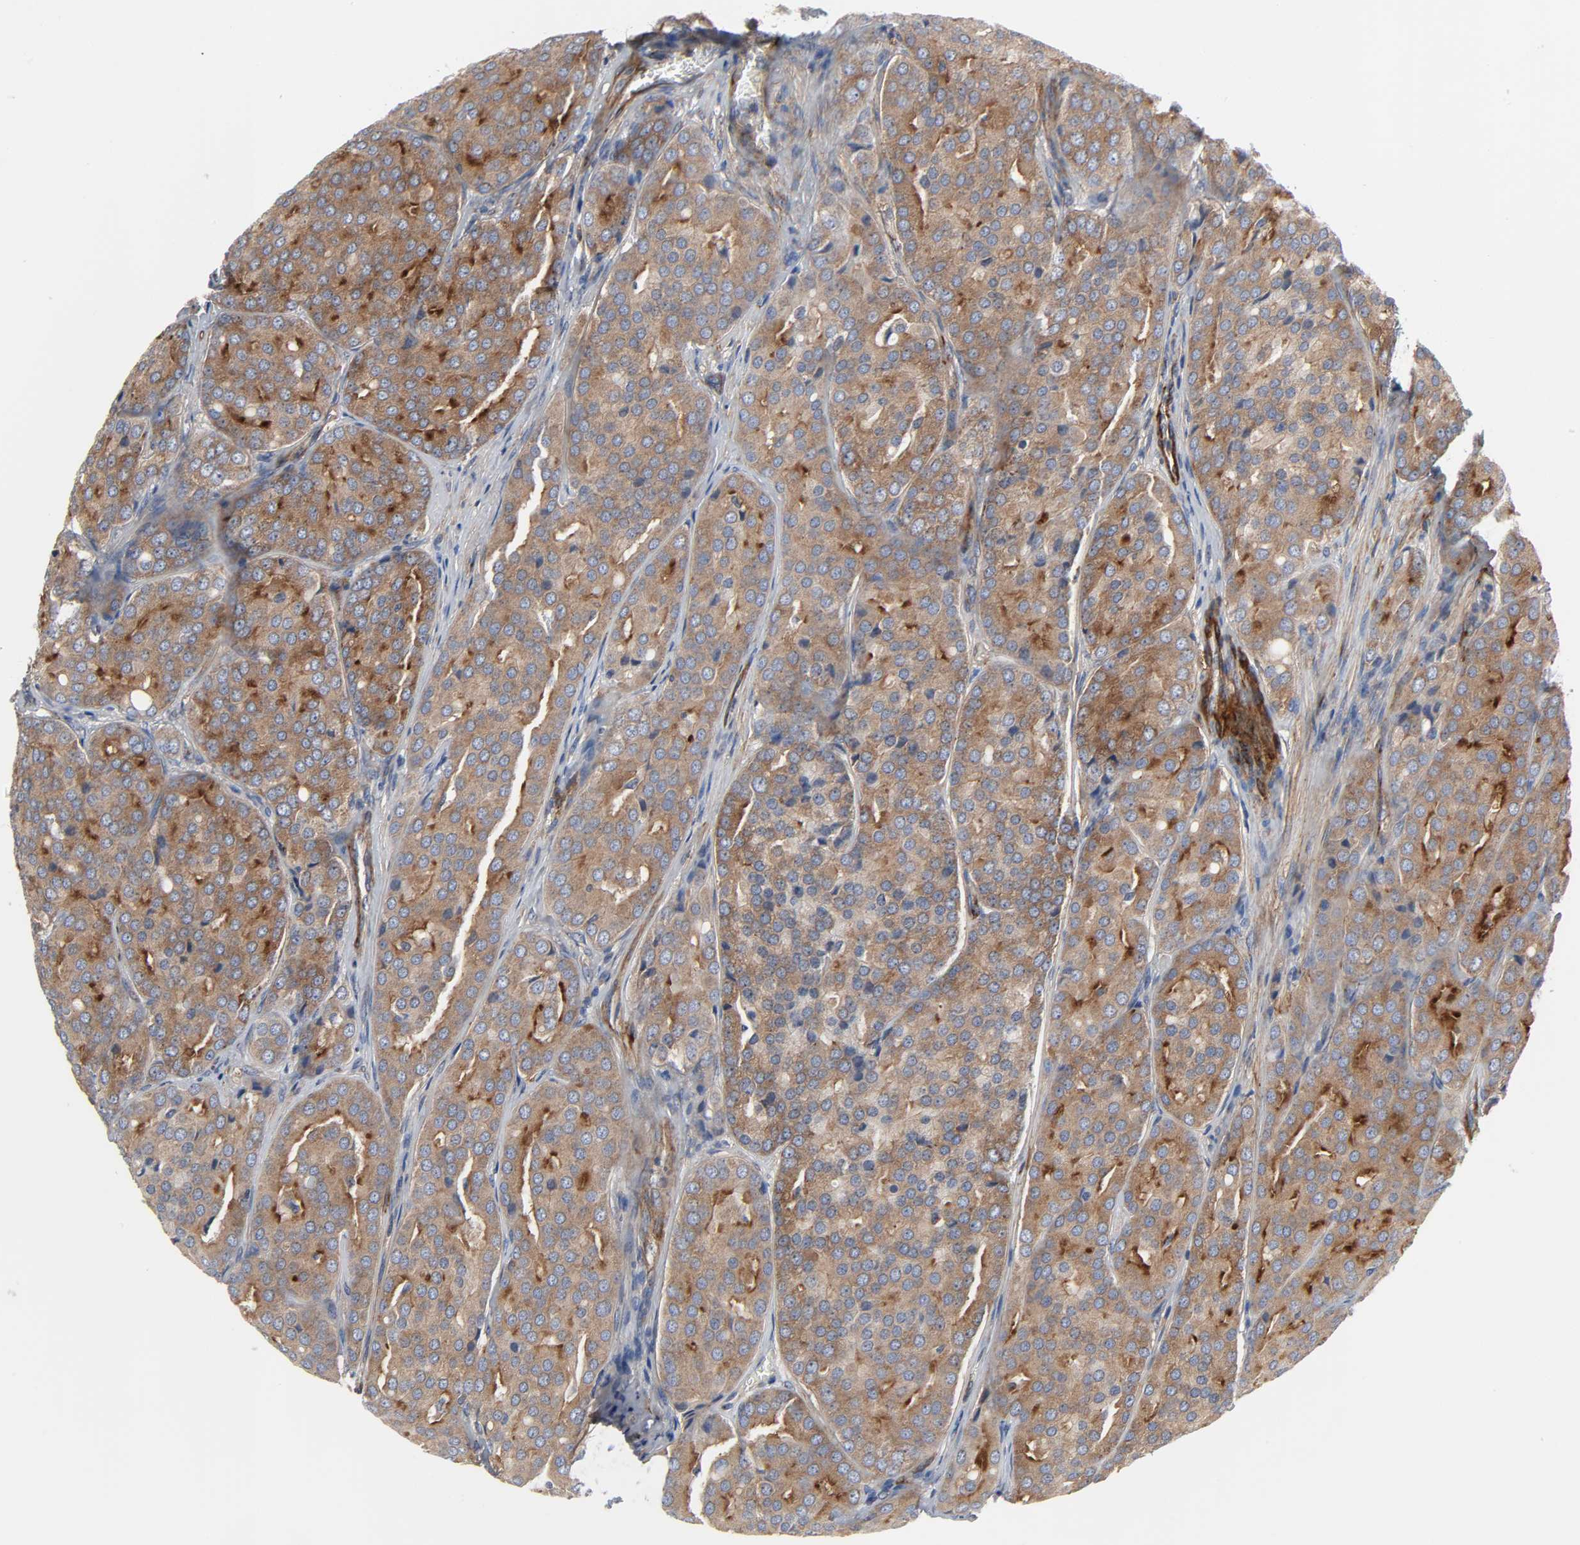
{"staining": {"intensity": "strong", "quantity": ">75%", "location": "cytoplasmic/membranous"}, "tissue": "prostate cancer", "cell_type": "Tumor cells", "image_type": "cancer", "snomed": [{"axis": "morphology", "description": "Adenocarcinoma, High grade"}, {"axis": "topography", "description": "Prostate"}], "caption": "Prostate cancer (adenocarcinoma (high-grade)) stained for a protein shows strong cytoplasmic/membranous positivity in tumor cells.", "gene": "ARHGAP1", "patient": {"sex": "male", "age": 64}}